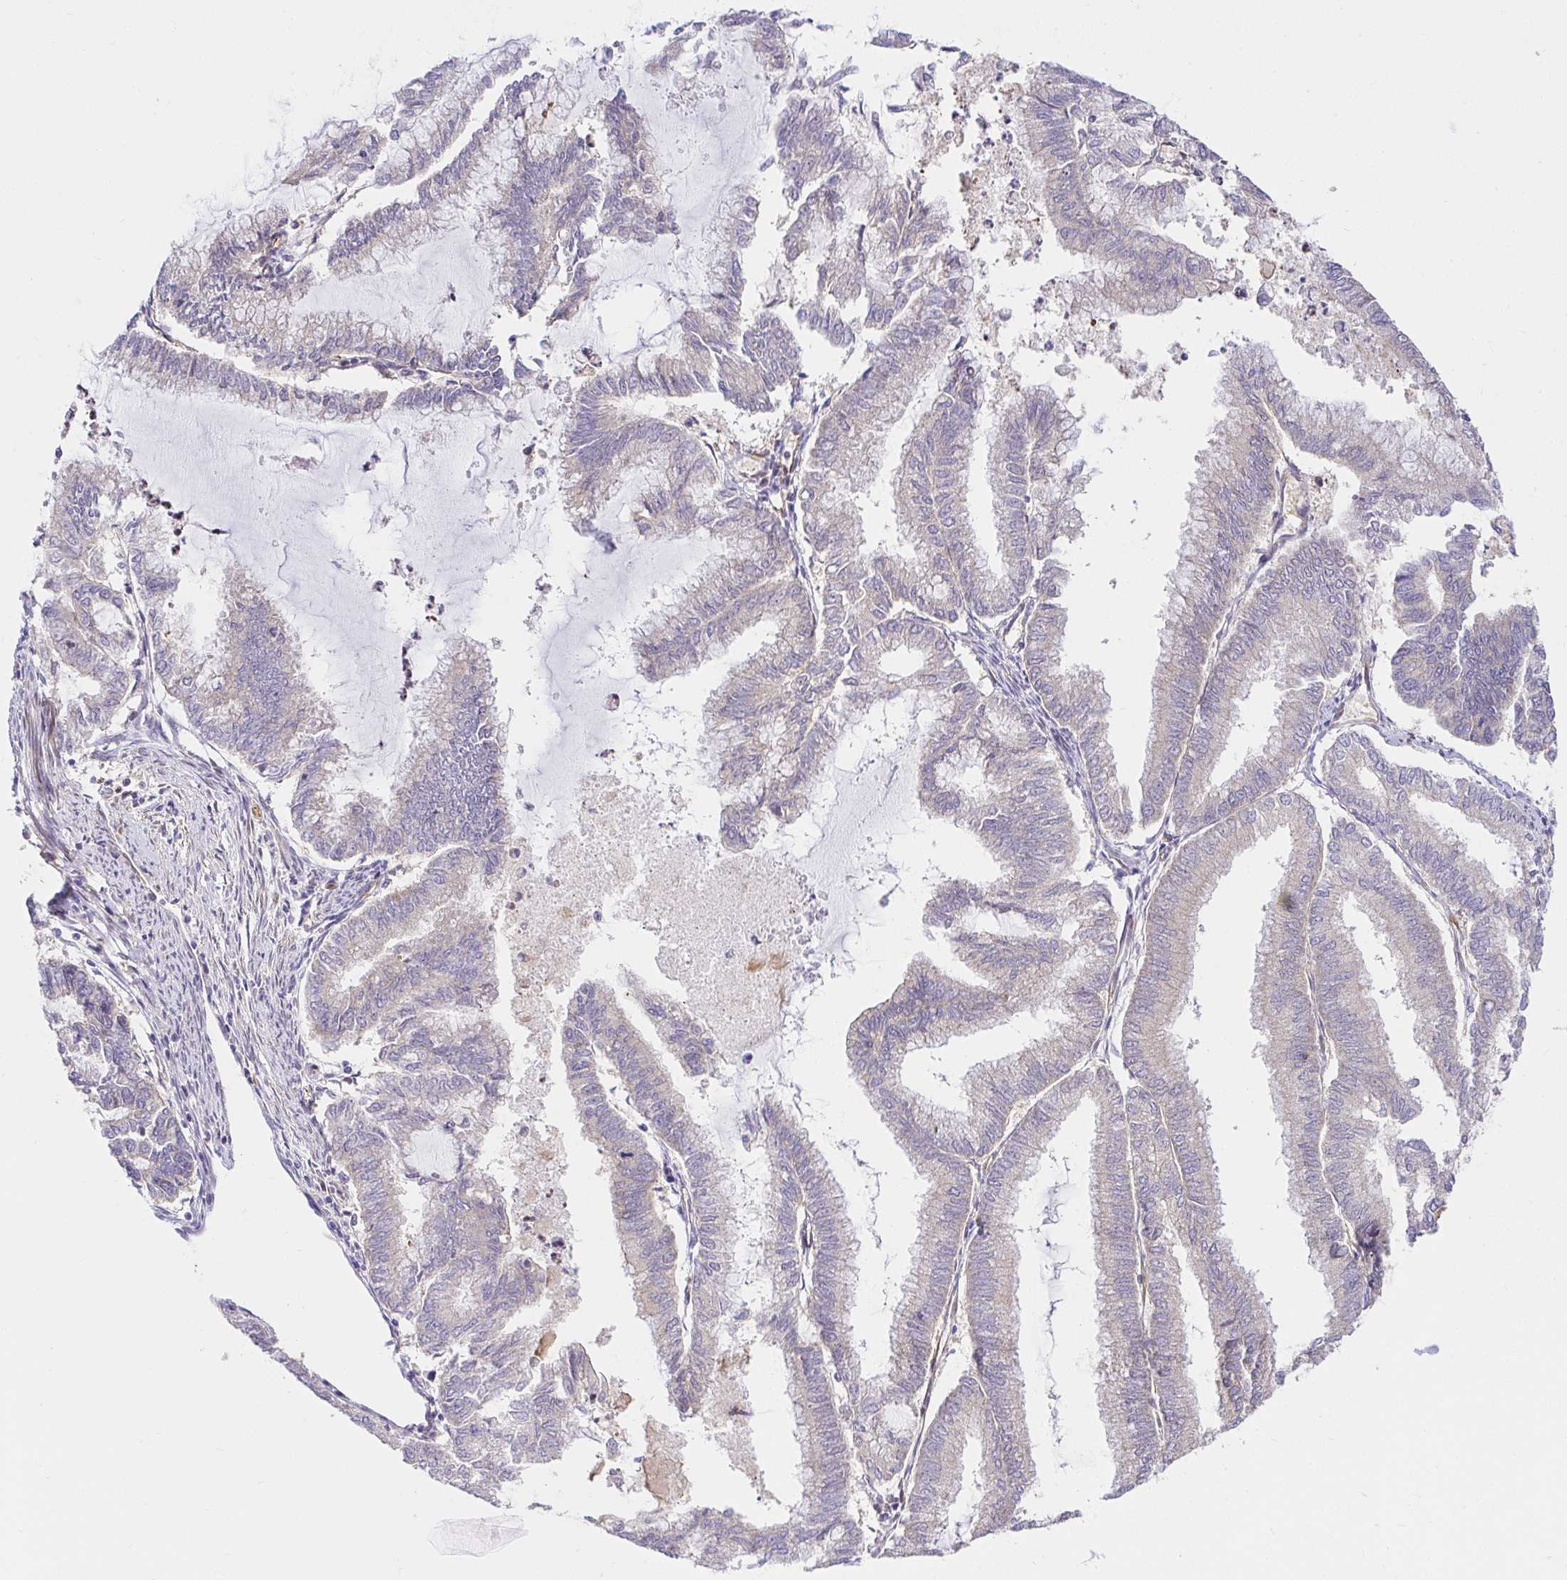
{"staining": {"intensity": "negative", "quantity": "none", "location": "none"}, "tissue": "endometrial cancer", "cell_type": "Tumor cells", "image_type": "cancer", "snomed": [{"axis": "morphology", "description": "Adenocarcinoma, NOS"}, {"axis": "topography", "description": "Endometrium"}], "caption": "Immunohistochemical staining of human adenocarcinoma (endometrial) exhibits no significant expression in tumor cells.", "gene": "TRIM55", "patient": {"sex": "female", "age": 79}}